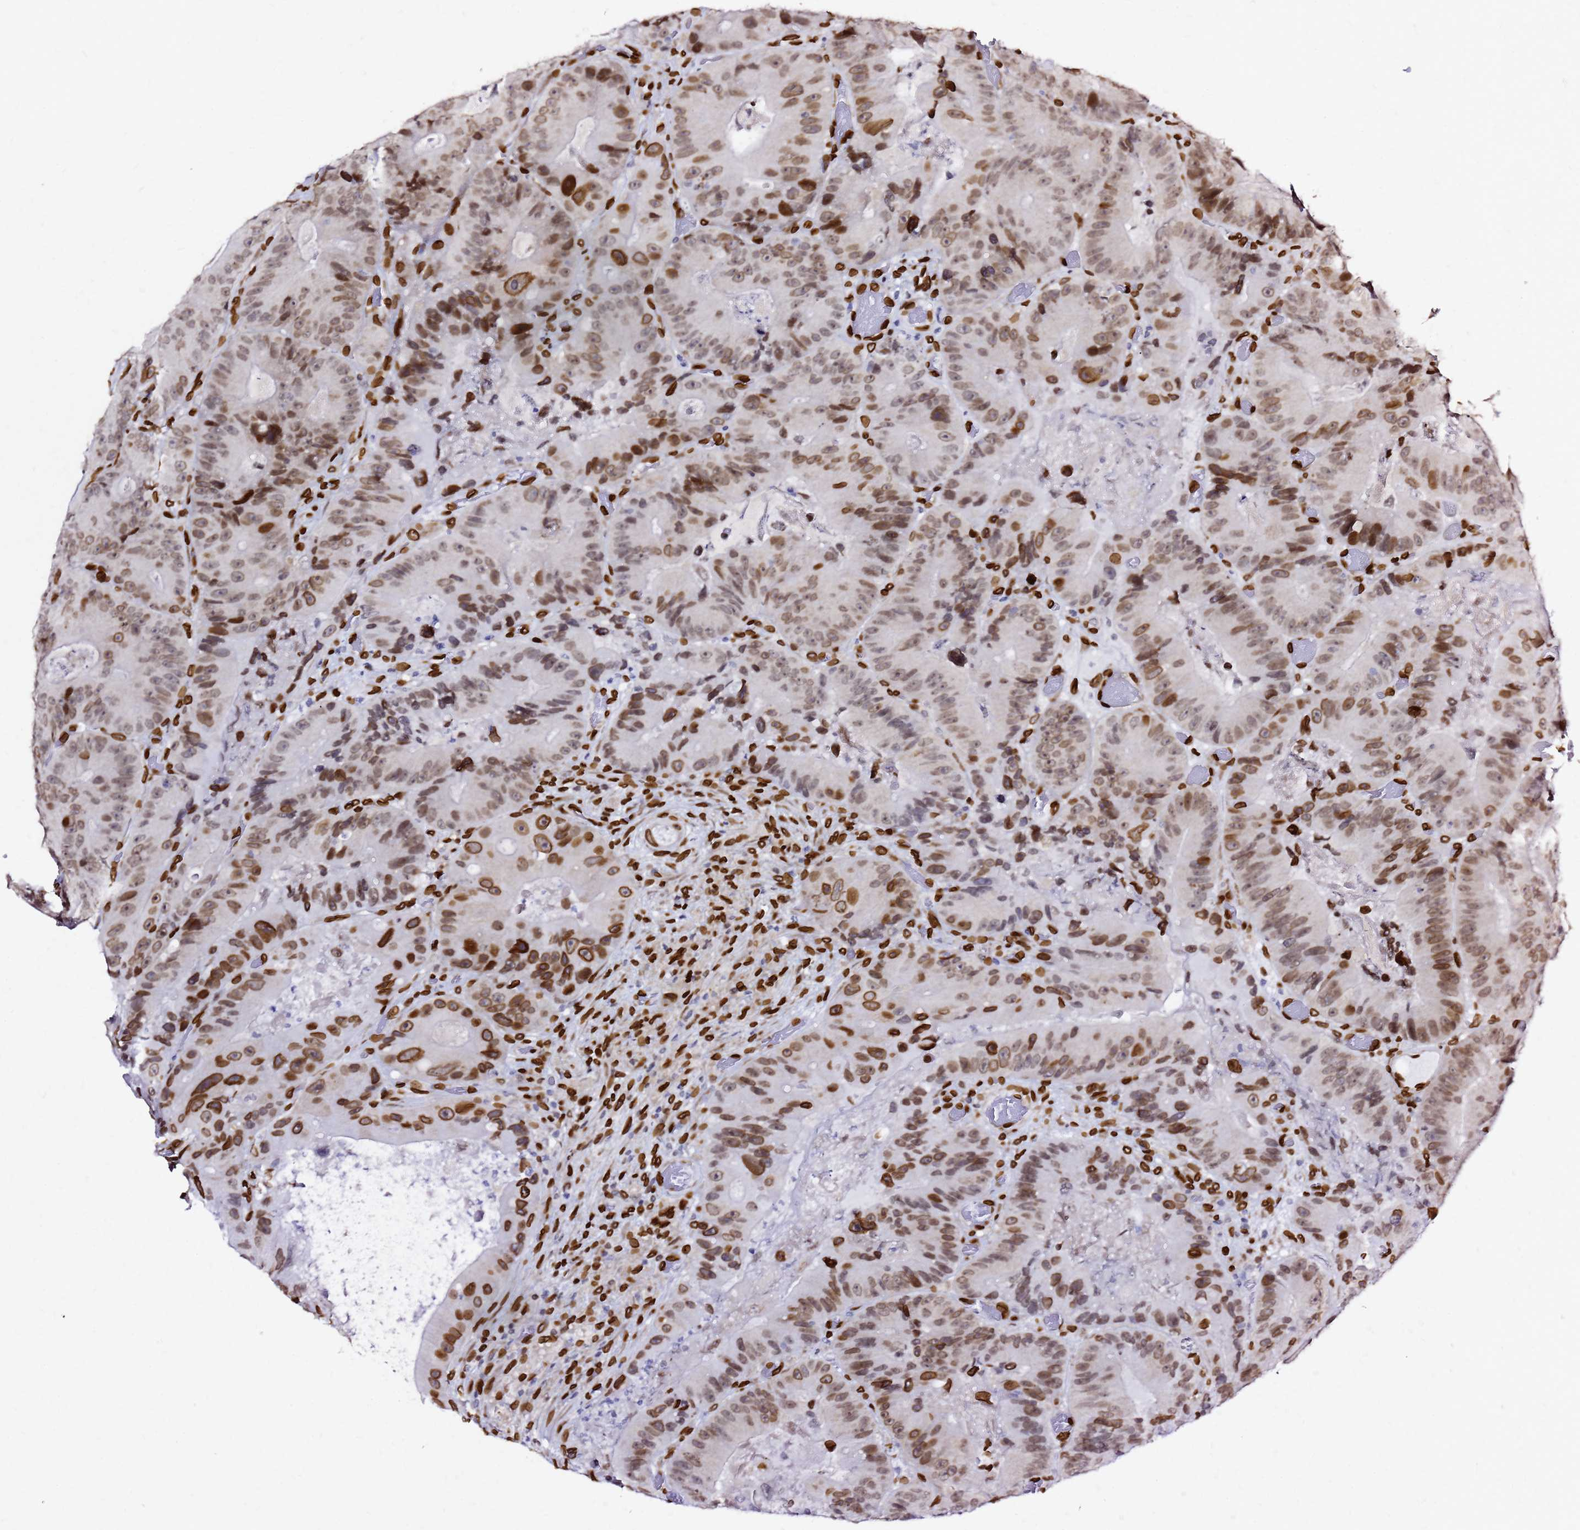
{"staining": {"intensity": "strong", "quantity": "25%-75%", "location": "cytoplasmic/membranous,nuclear"}, "tissue": "colorectal cancer", "cell_type": "Tumor cells", "image_type": "cancer", "snomed": [{"axis": "morphology", "description": "Adenocarcinoma, NOS"}, {"axis": "topography", "description": "Colon"}], "caption": "Strong cytoplasmic/membranous and nuclear expression is present in about 25%-75% of tumor cells in colorectal cancer. The staining was performed using DAB, with brown indicating positive protein expression. Nuclei are stained blue with hematoxylin.", "gene": "C6orf141", "patient": {"sex": "female", "age": 86}}